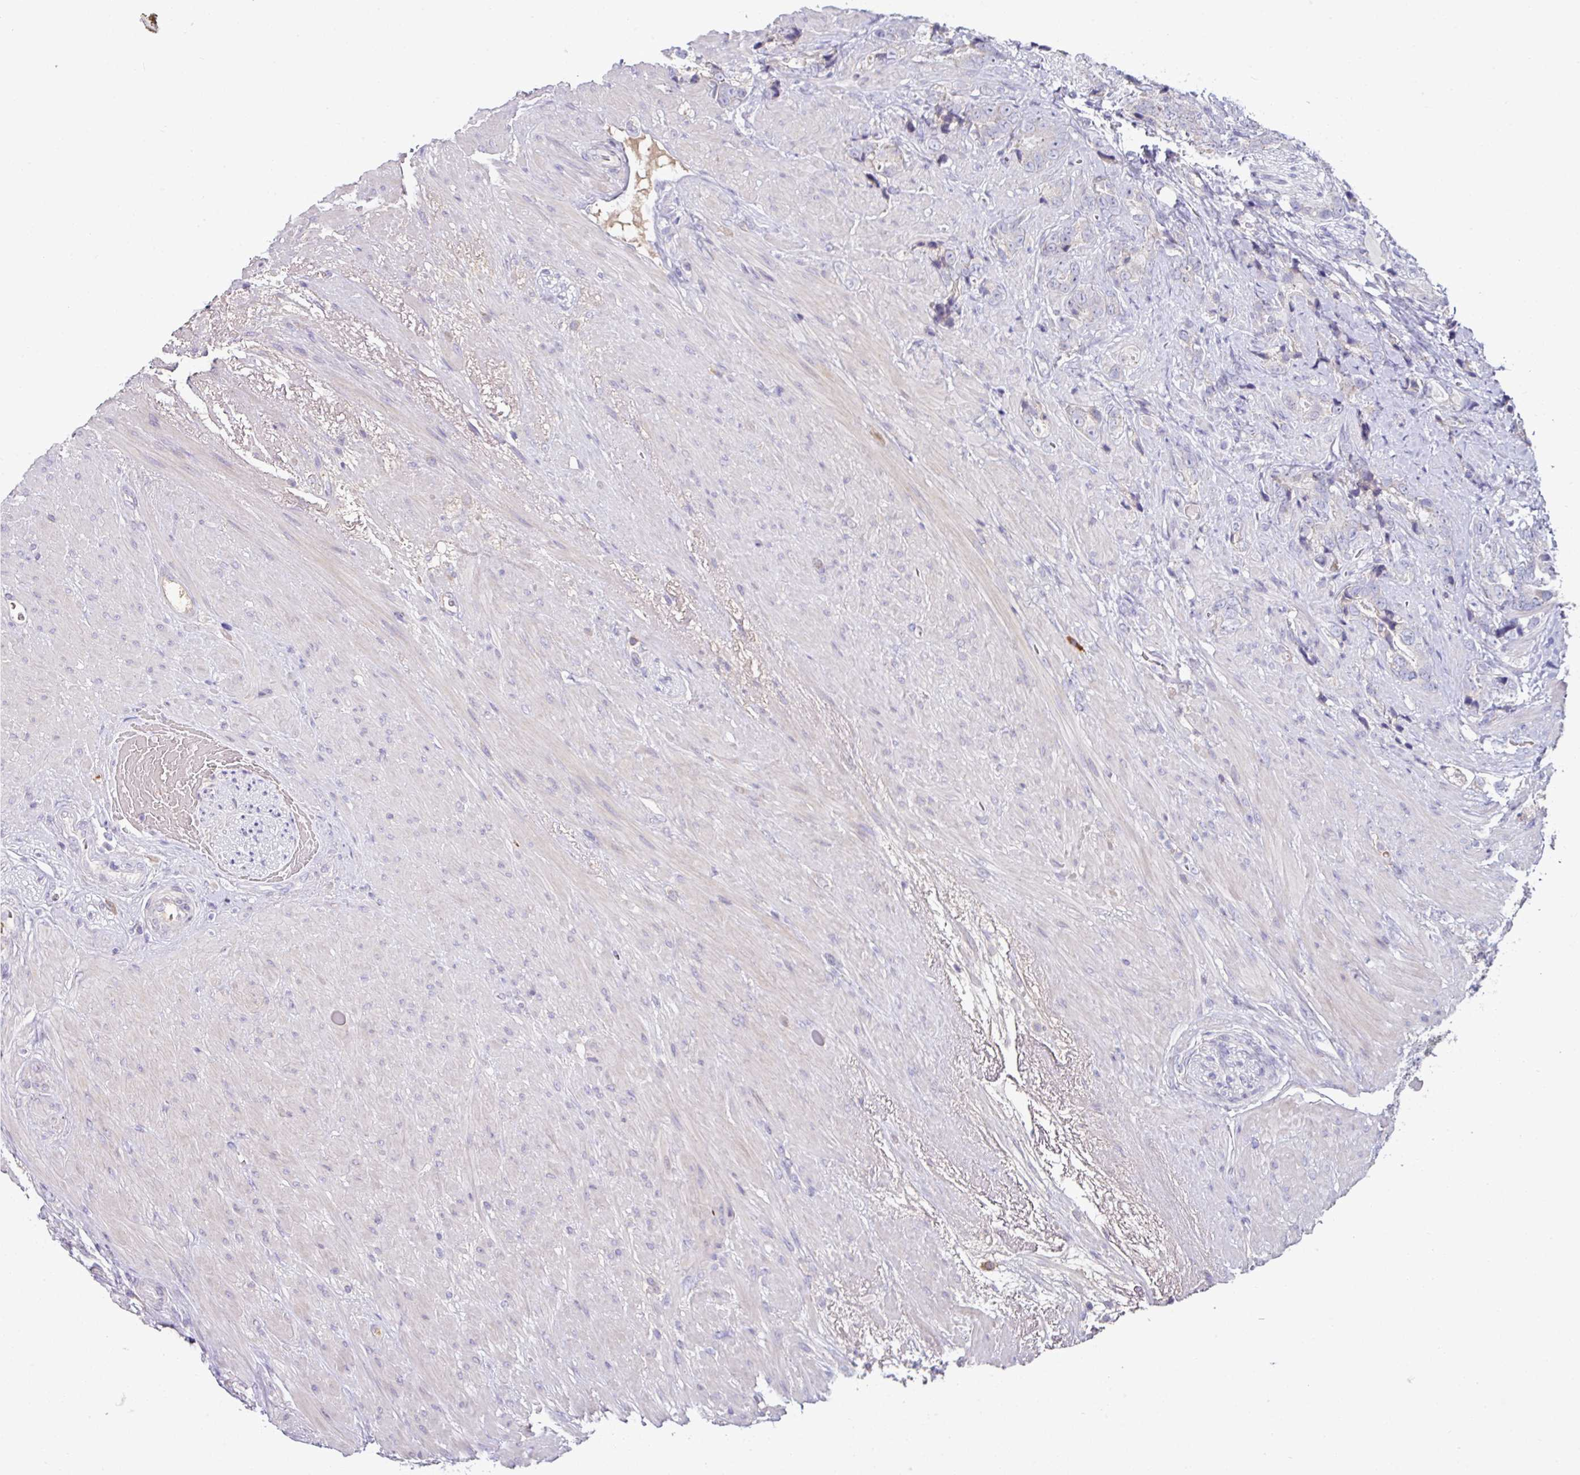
{"staining": {"intensity": "negative", "quantity": "none", "location": "none"}, "tissue": "prostate cancer", "cell_type": "Tumor cells", "image_type": "cancer", "snomed": [{"axis": "morphology", "description": "Adenocarcinoma, High grade"}, {"axis": "topography", "description": "Prostate"}], "caption": "DAB (3,3'-diaminobenzidine) immunohistochemical staining of prostate cancer (adenocarcinoma (high-grade)) exhibits no significant positivity in tumor cells.", "gene": "SLAMF6", "patient": {"sex": "male", "age": 74}}